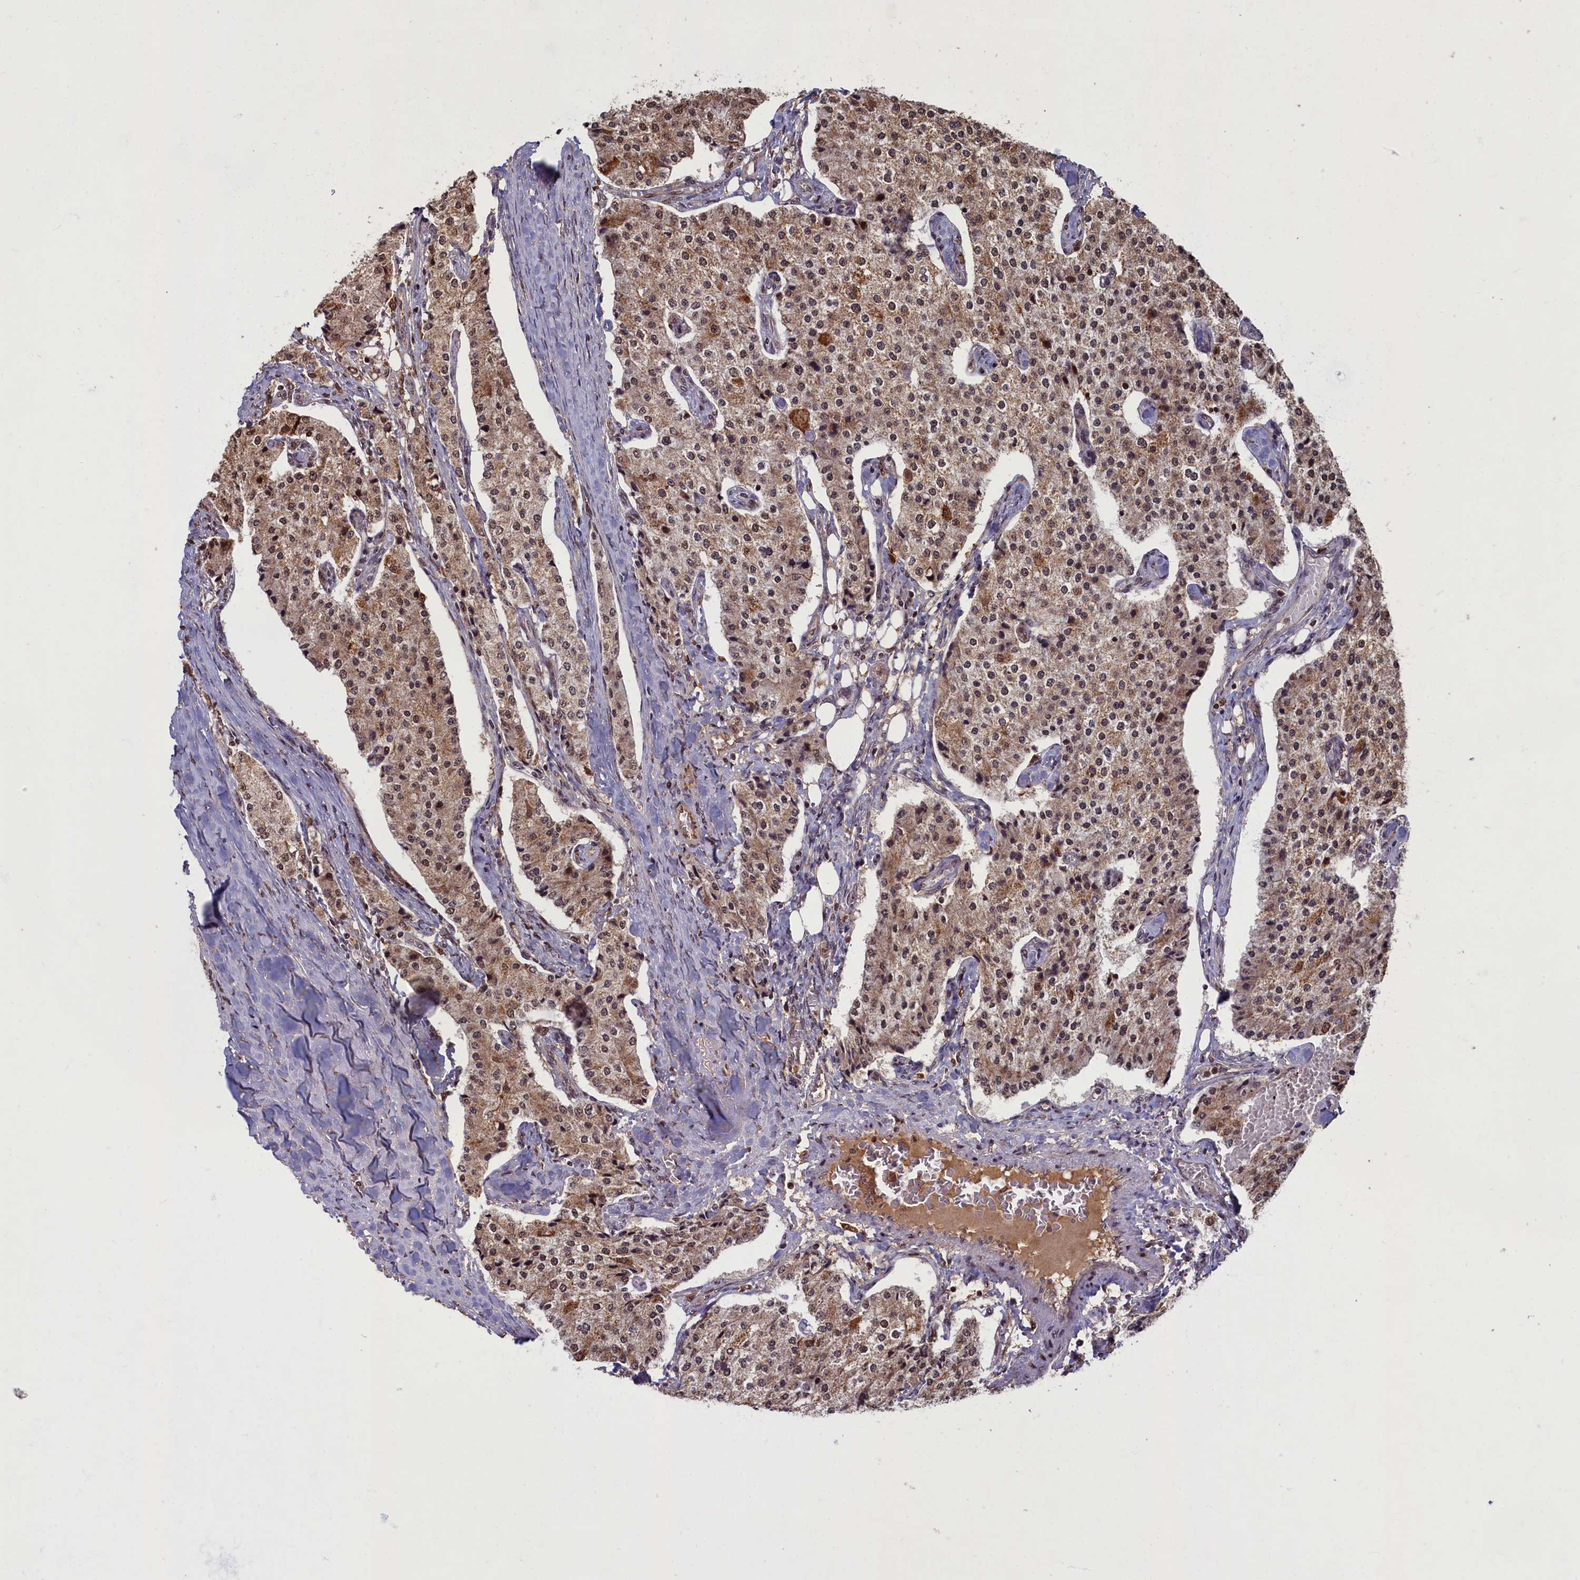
{"staining": {"intensity": "moderate", "quantity": ">75%", "location": "cytoplasmic/membranous,nuclear"}, "tissue": "carcinoid", "cell_type": "Tumor cells", "image_type": "cancer", "snomed": [{"axis": "morphology", "description": "Carcinoid, malignant, NOS"}, {"axis": "topography", "description": "Colon"}], "caption": "Approximately >75% of tumor cells in carcinoid reveal moderate cytoplasmic/membranous and nuclear protein staining as visualized by brown immunohistochemical staining.", "gene": "BRCA1", "patient": {"sex": "female", "age": 52}}